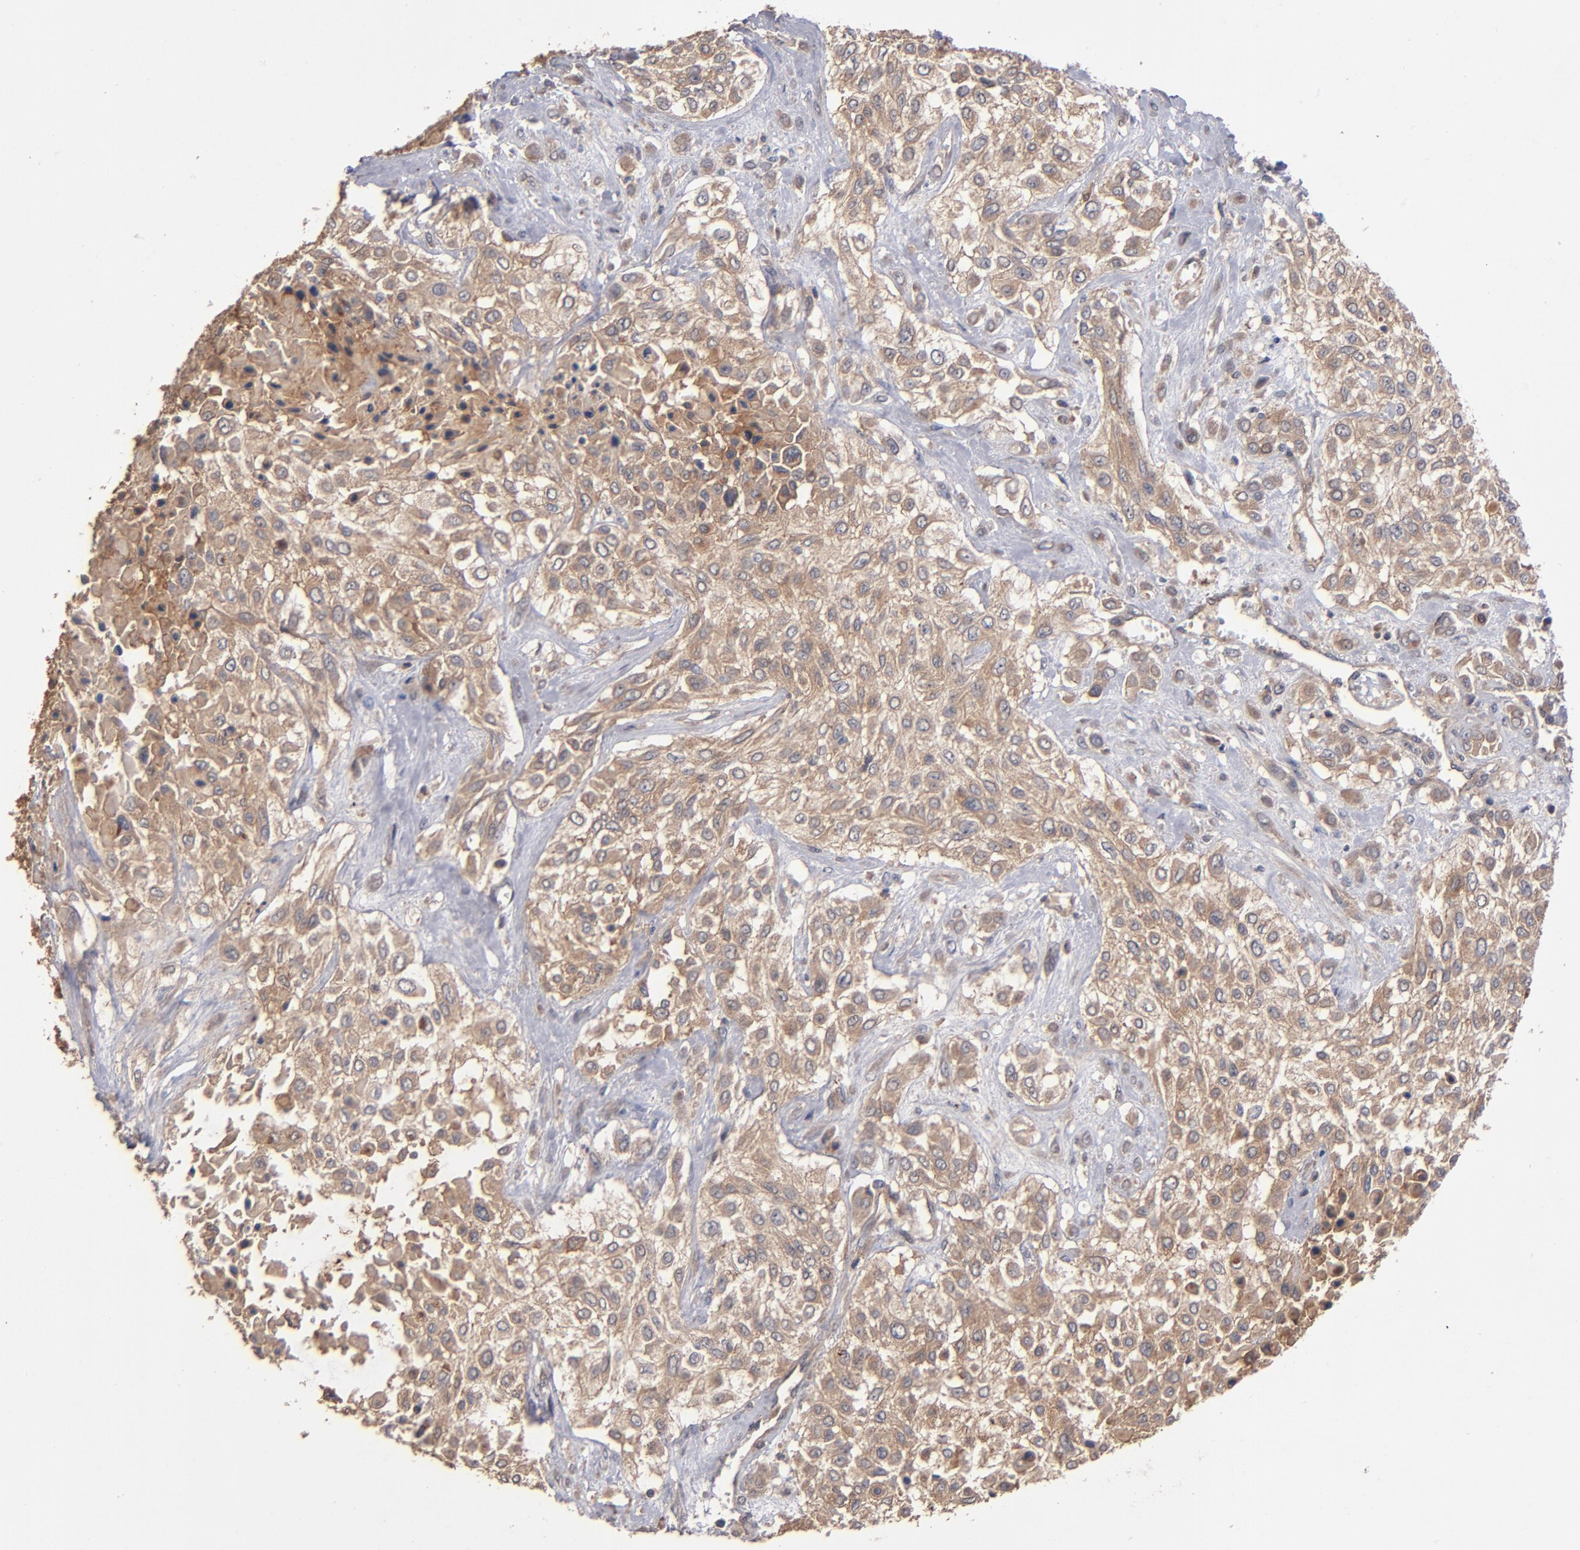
{"staining": {"intensity": "moderate", "quantity": ">75%", "location": "cytoplasmic/membranous"}, "tissue": "urothelial cancer", "cell_type": "Tumor cells", "image_type": "cancer", "snomed": [{"axis": "morphology", "description": "Urothelial carcinoma, High grade"}, {"axis": "topography", "description": "Urinary bladder"}], "caption": "Protein staining displays moderate cytoplasmic/membranous positivity in approximately >75% of tumor cells in urothelial cancer.", "gene": "BDKRB1", "patient": {"sex": "male", "age": 57}}